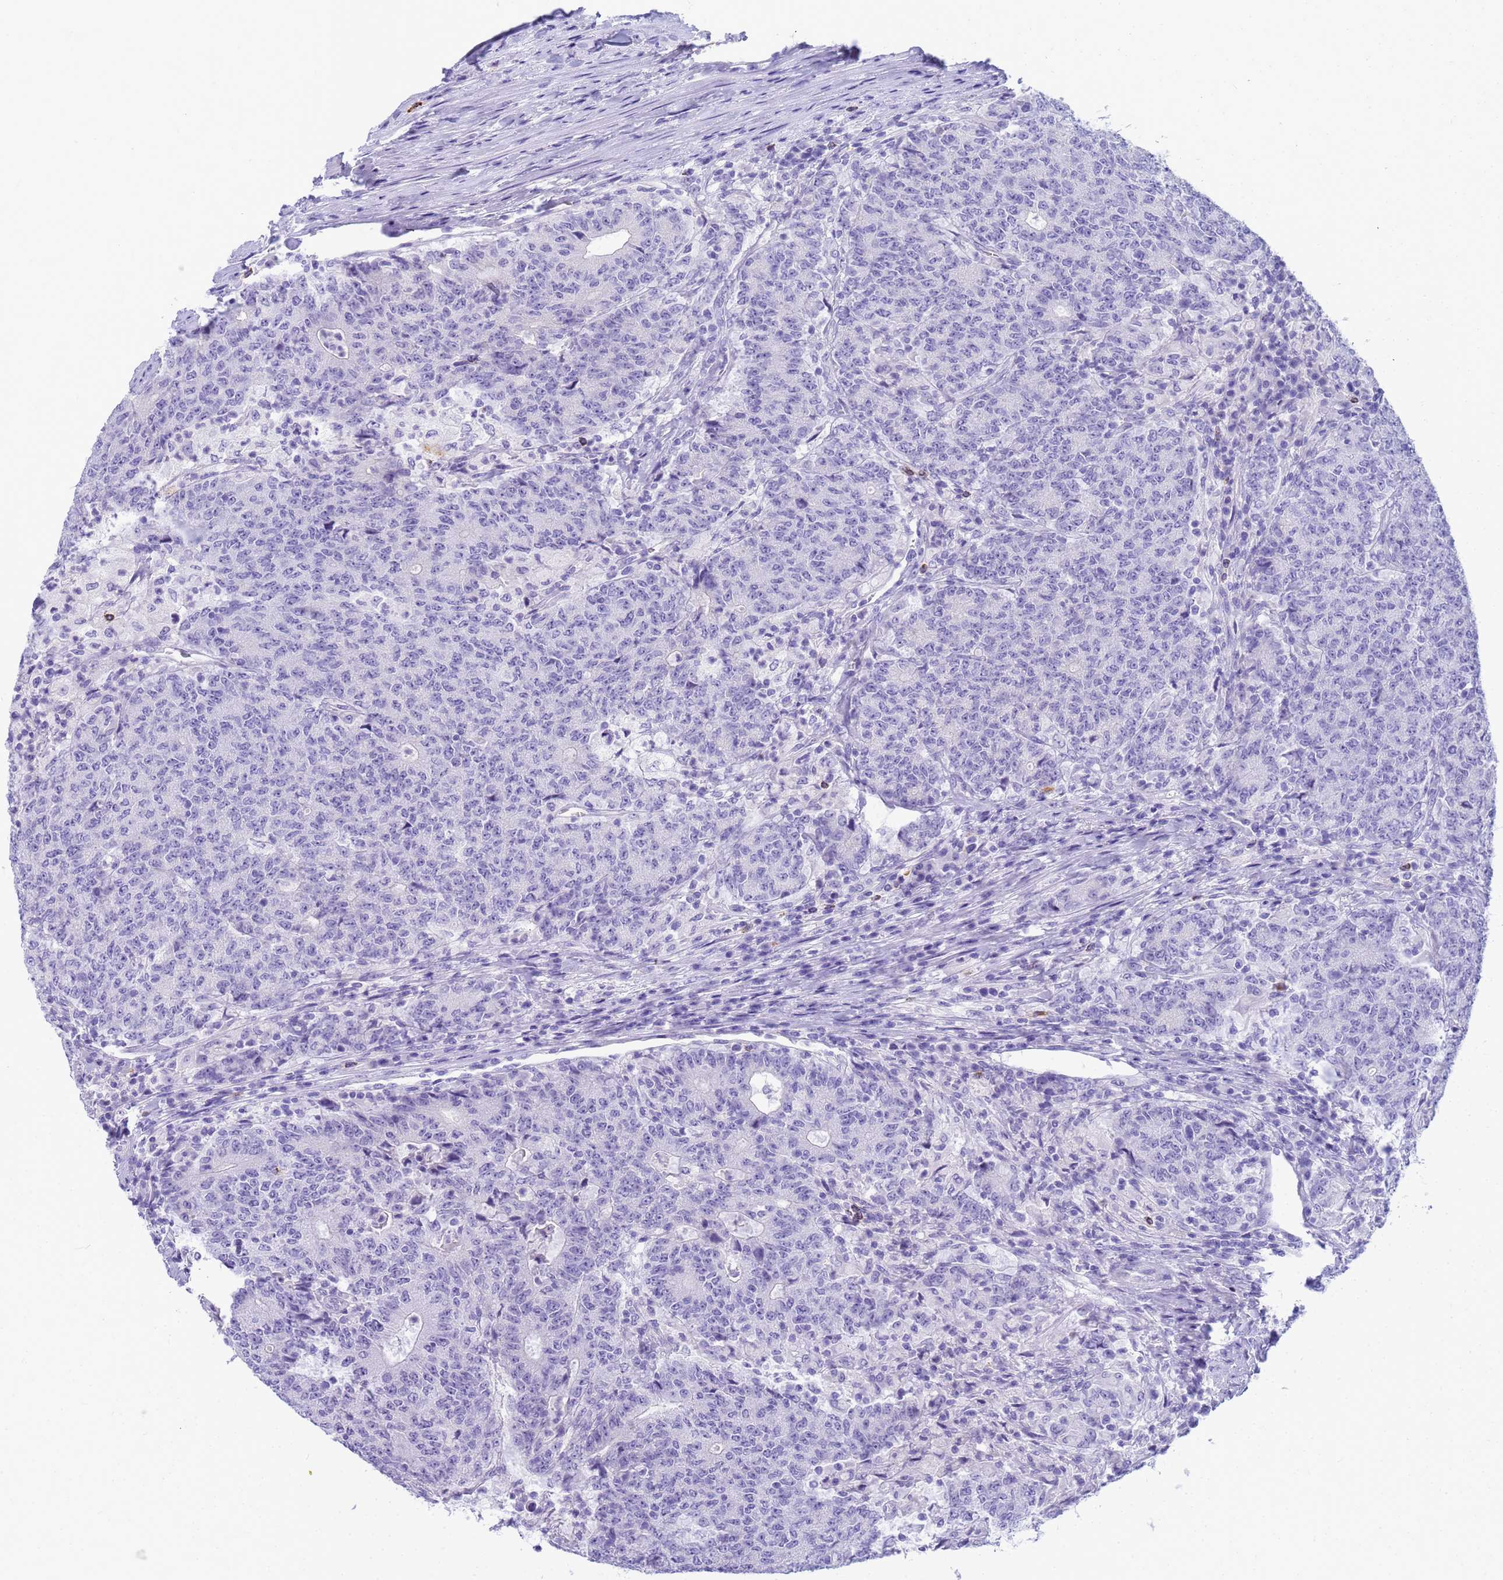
{"staining": {"intensity": "negative", "quantity": "none", "location": "none"}, "tissue": "colorectal cancer", "cell_type": "Tumor cells", "image_type": "cancer", "snomed": [{"axis": "morphology", "description": "Adenocarcinoma, NOS"}, {"axis": "topography", "description": "Colon"}], "caption": "IHC of adenocarcinoma (colorectal) displays no positivity in tumor cells.", "gene": "RNASE2", "patient": {"sex": "female", "age": 75}}